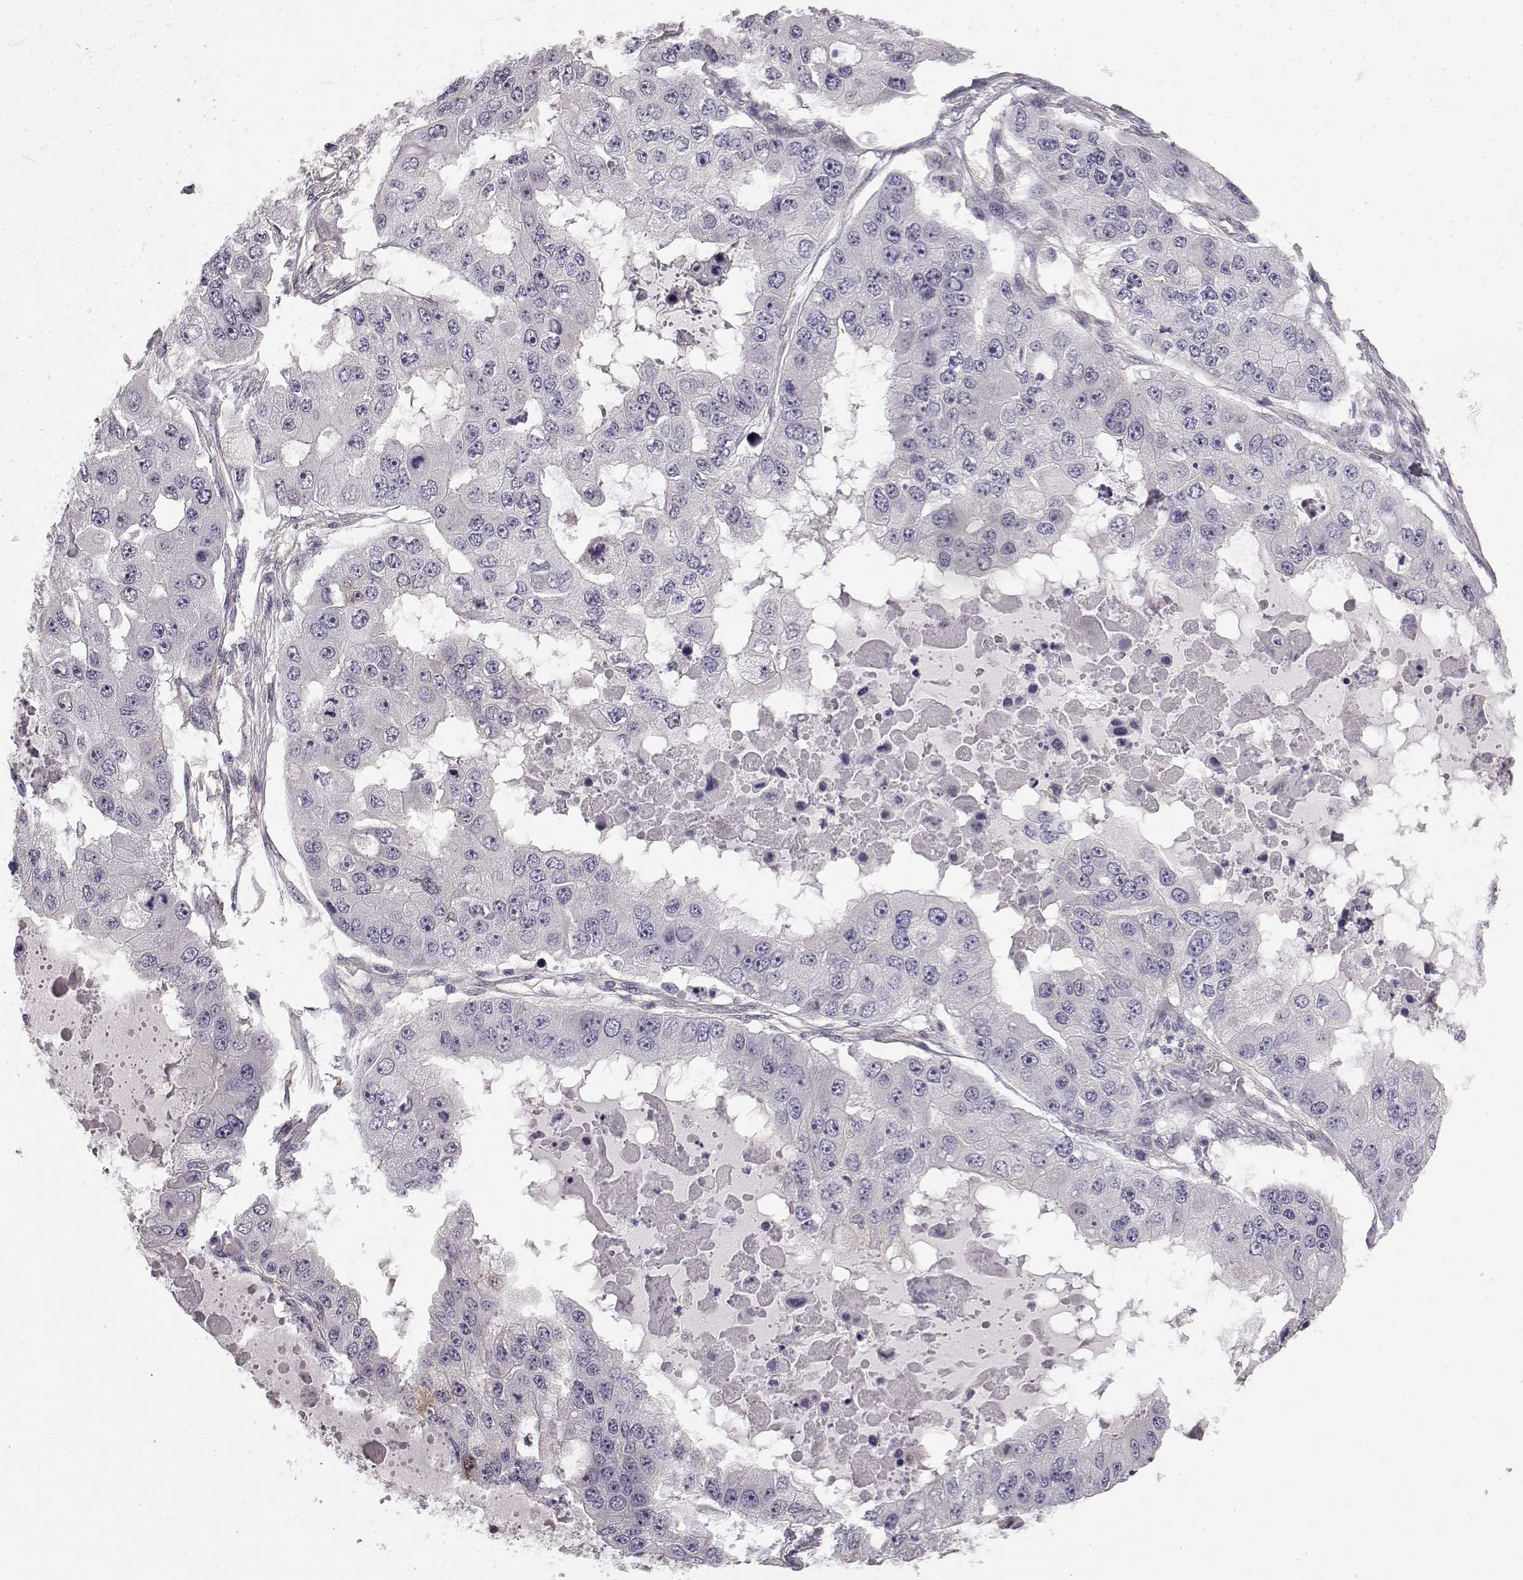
{"staining": {"intensity": "negative", "quantity": "none", "location": "none"}, "tissue": "ovarian cancer", "cell_type": "Tumor cells", "image_type": "cancer", "snomed": [{"axis": "morphology", "description": "Cystadenocarcinoma, serous, NOS"}, {"axis": "topography", "description": "Ovary"}], "caption": "DAB (3,3'-diaminobenzidine) immunohistochemical staining of human ovarian serous cystadenocarcinoma reveals no significant positivity in tumor cells. Nuclei are stained in blue.", "gene": "KRT85", "patient": {"sex": "female", "age": 56}}